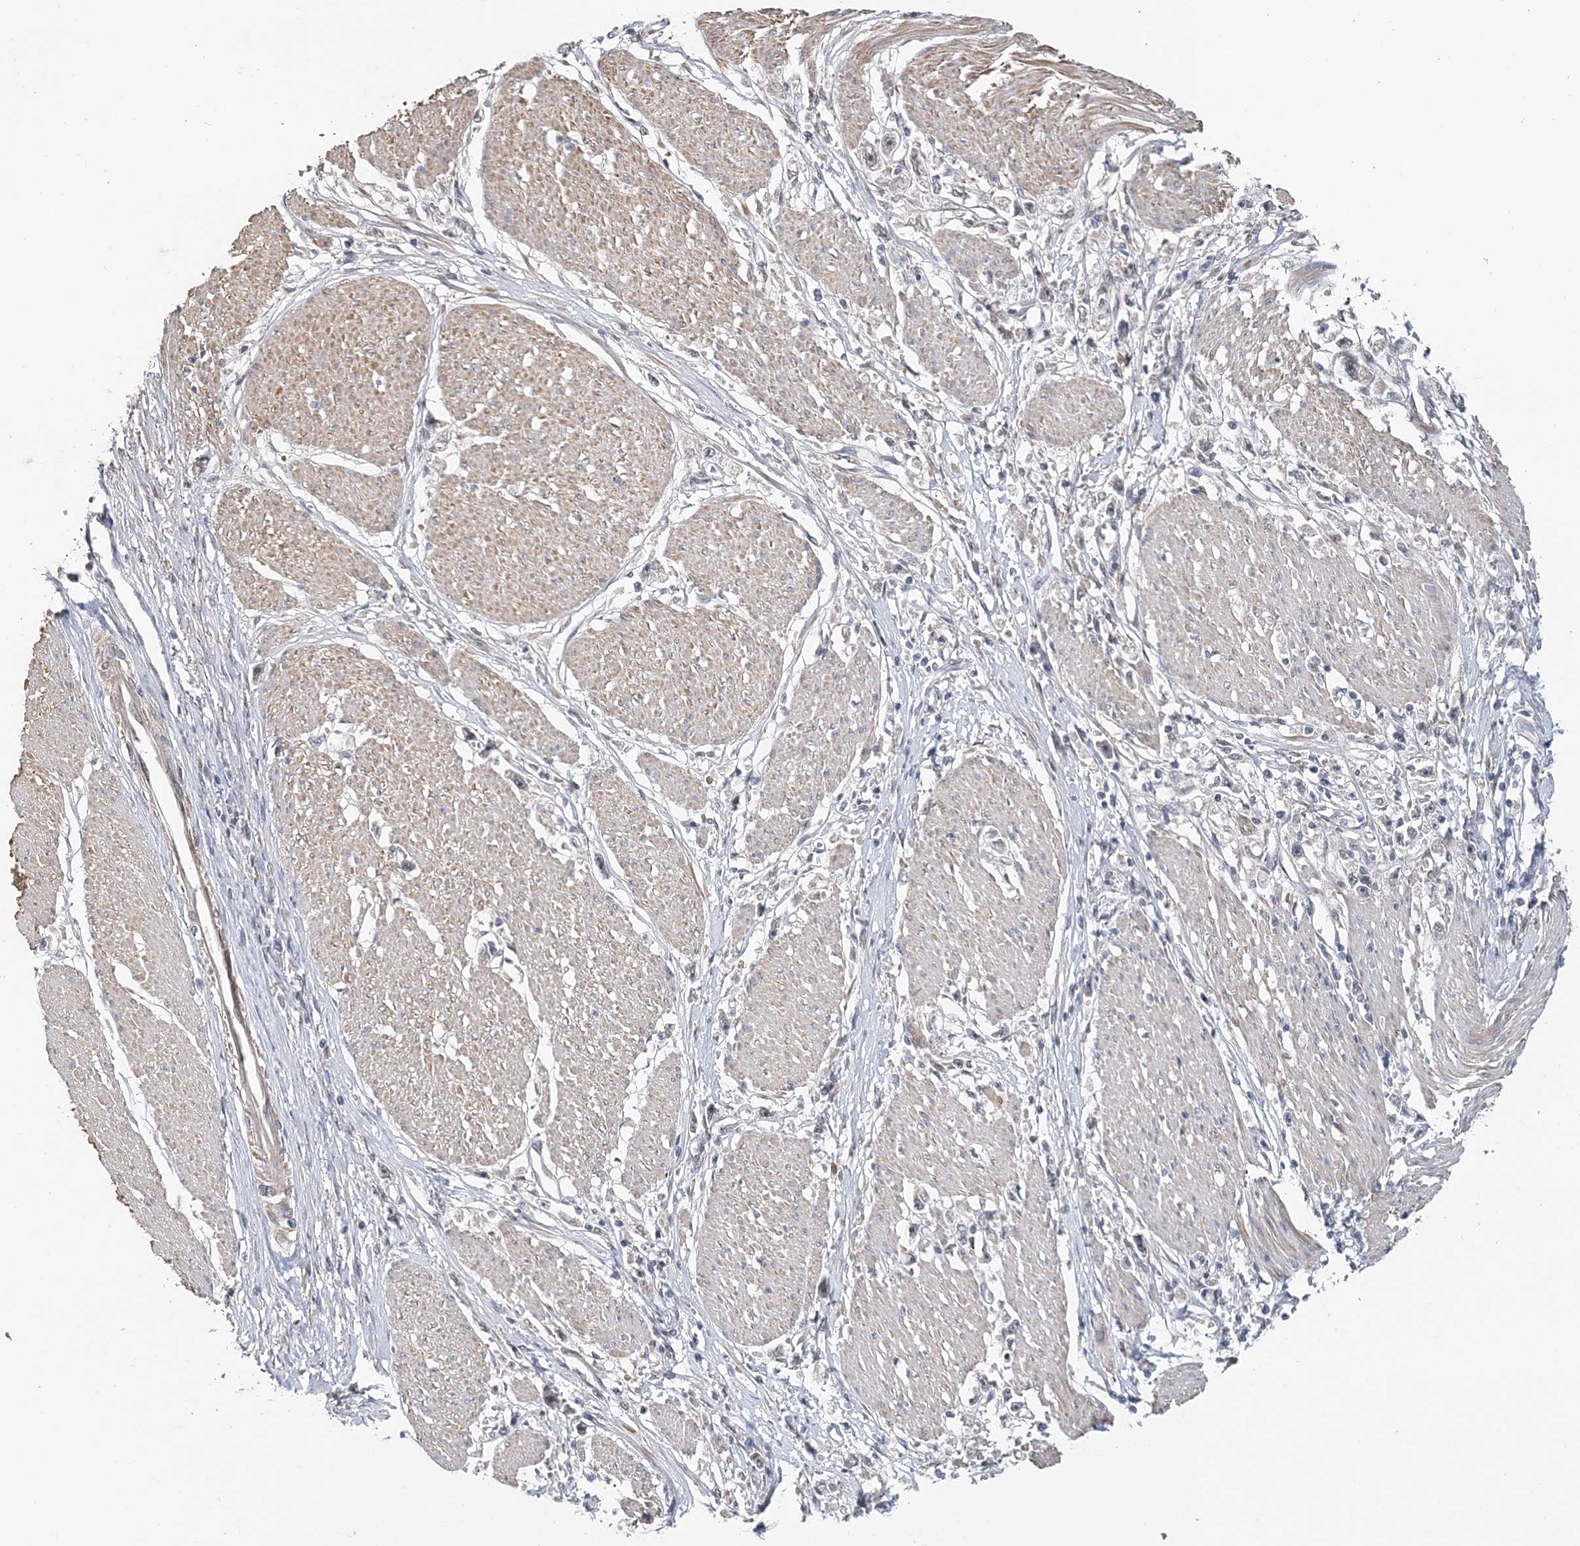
{"staining": {"intensity": "negative", "quantity": "none", "location": "none"}, "tissue": "stomach cancer", "cell_type": "Tumor cells", "image_type": "cancer", "snomed": [{"axis": "morphology", "description": "Adenocarcinoma, NOS"}, {"axis": "topography", "description": "Stomach"}], "caption": "An IHC image of adenocarcinoma (stomach) is shown. There is no staining in tumor cells of adenocarcinoma (stomach). (Brightfield microscopy of DAB immunohistochemistry (IHC) at high magnification).", "gene": "TSHZ2", "patient": {"sex": "female", "age": 59}}